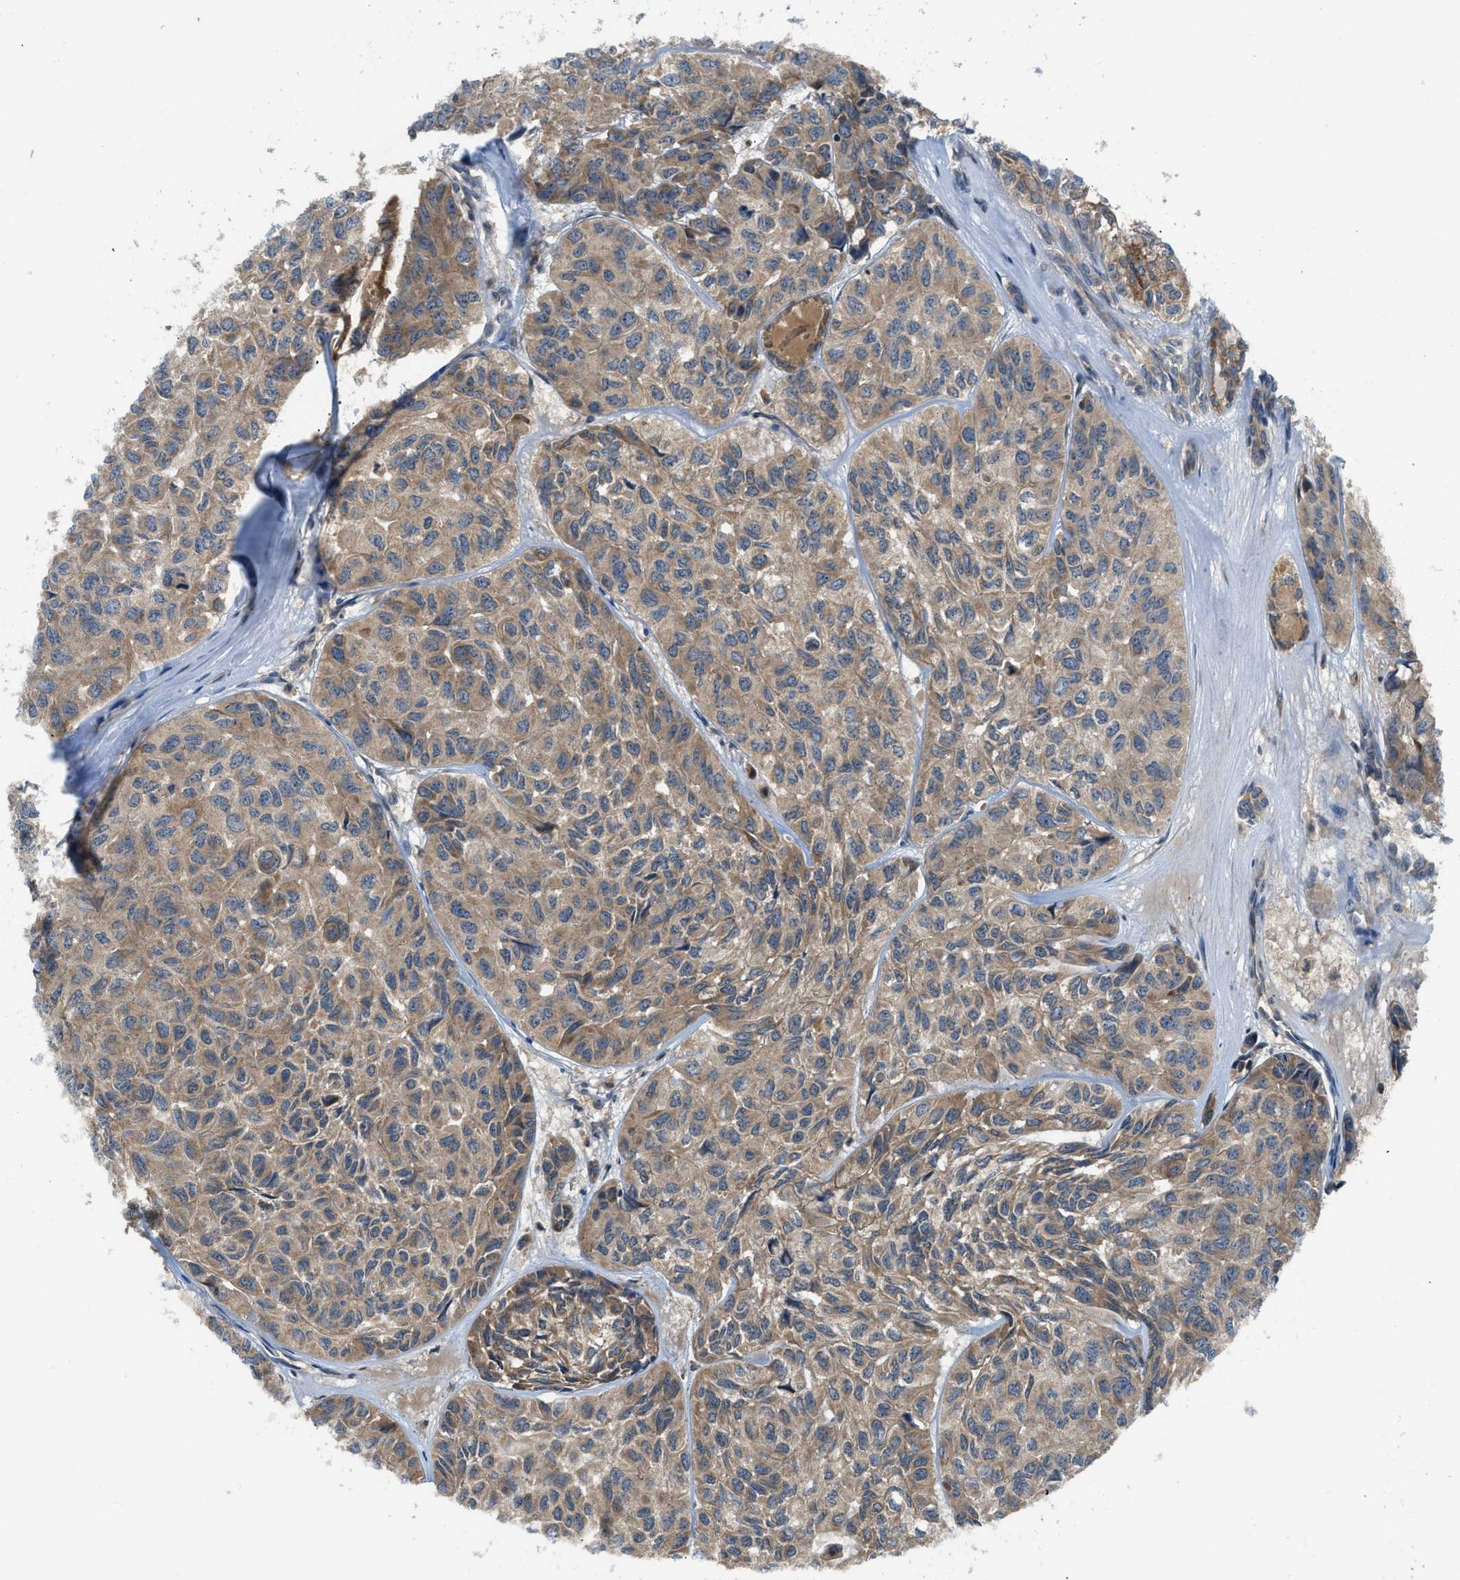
{"staining": {"intensity": "moderate", "quantity": ">75%", "location": "cytoplasmic/membranous"}, "tissue": "head and neck cancer", "cell_type": "Tumor cells", "image_type": "cancer", "snomed": [{"axis": "morphology", "description": "Adenocarcinoma, NOS"}, {"axis": "topography", "description": "Salivary gland, NOS"}, {"axis": "topography", "description": "Head-Neck"}], "caption": "Human head and neck cancer stained for a protein (brown) exhibits moderate cytoplasmic/membranous positive staining in approximately >75% of tumor cells.", "gene": "PAFAH2", "patient": {"sex": "female", "age": 76}}